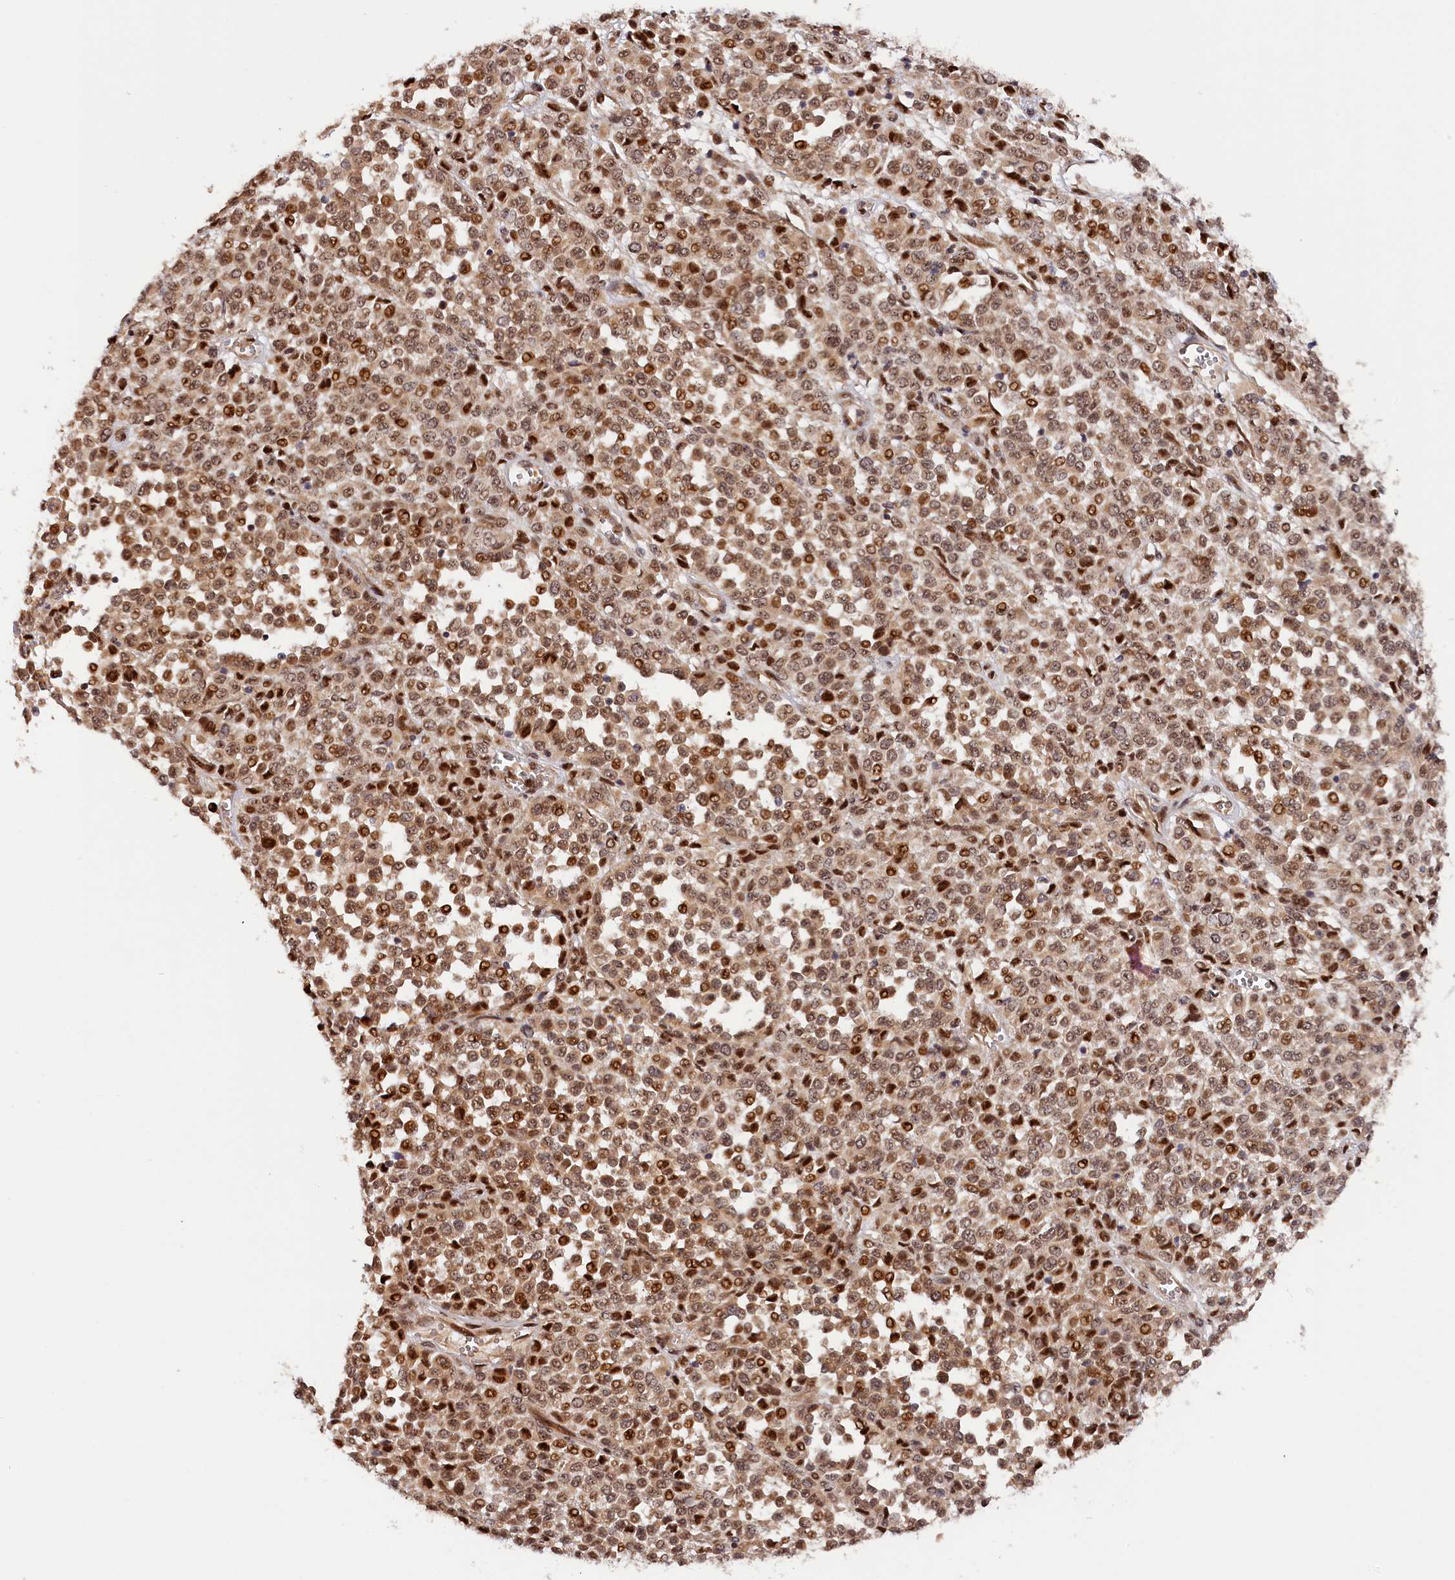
{"staining": {"intensity": "strong", "quantity": "25%-75%", "location": "nuclear"}, "tissue": "melanoma", "cell_type": "Tumor cells", "image_type": "cancer", "snomed": [{"axis": "morphology", "description": "Malignant melanoma, Metastatic site"}, {"axis": "topography", "description": "Pancreas"}], "caption": "Immunohistochemical staining of human malignant melanoma (metastatic site) exhibits high levels of strong nuclear staining in approximately 25%-75% of tumor cells. (DAB (3,3'-diaminobenzidine) IHC with brightfield microscopy, high magnification).", "gene": "ANKRD24", "patient": {"sex": "female", "age": 30}}